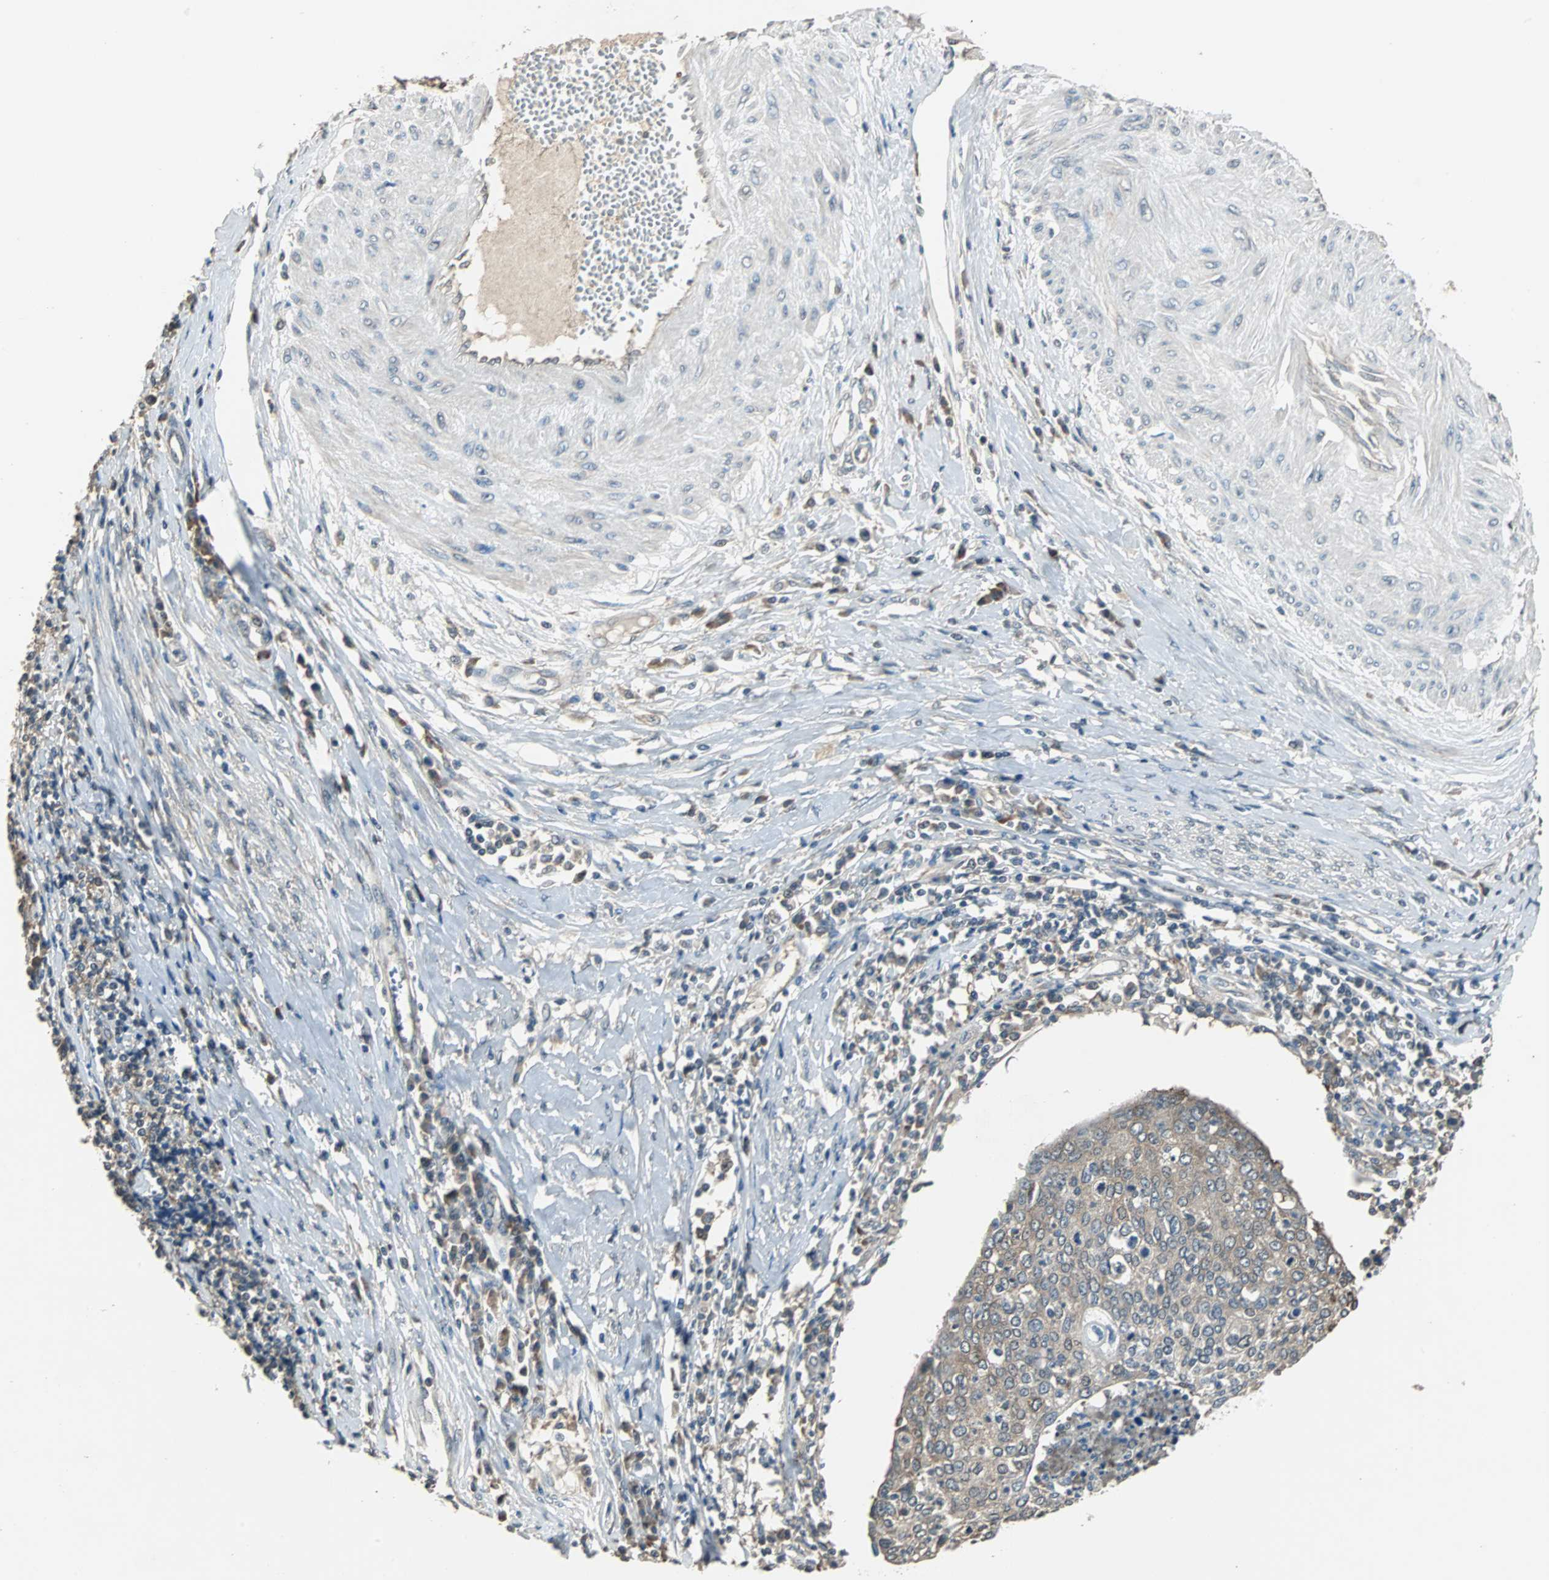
{"staining": {"intensity": "weak", "quantity": "25%-75%", "location": "cytoplasmic/membranous"}, "tissue": "cervical cancer", "cell_type": "Tumor cells", "image_type": "cancer", "snomed": [{"axis": "morphology", "description": "Squamous cell carcinoma, NOS"}, {"axis": "topography", "description": "Cervix"}], "caption": "Protein expression analysis of cervical squamous cell carcinoma exhibits weak cytoplasmic/membranous positivity in about 25%-75% of tumor cells.", "gene": "ABHD2", "patient": {"sex": "female", "age": 40}}